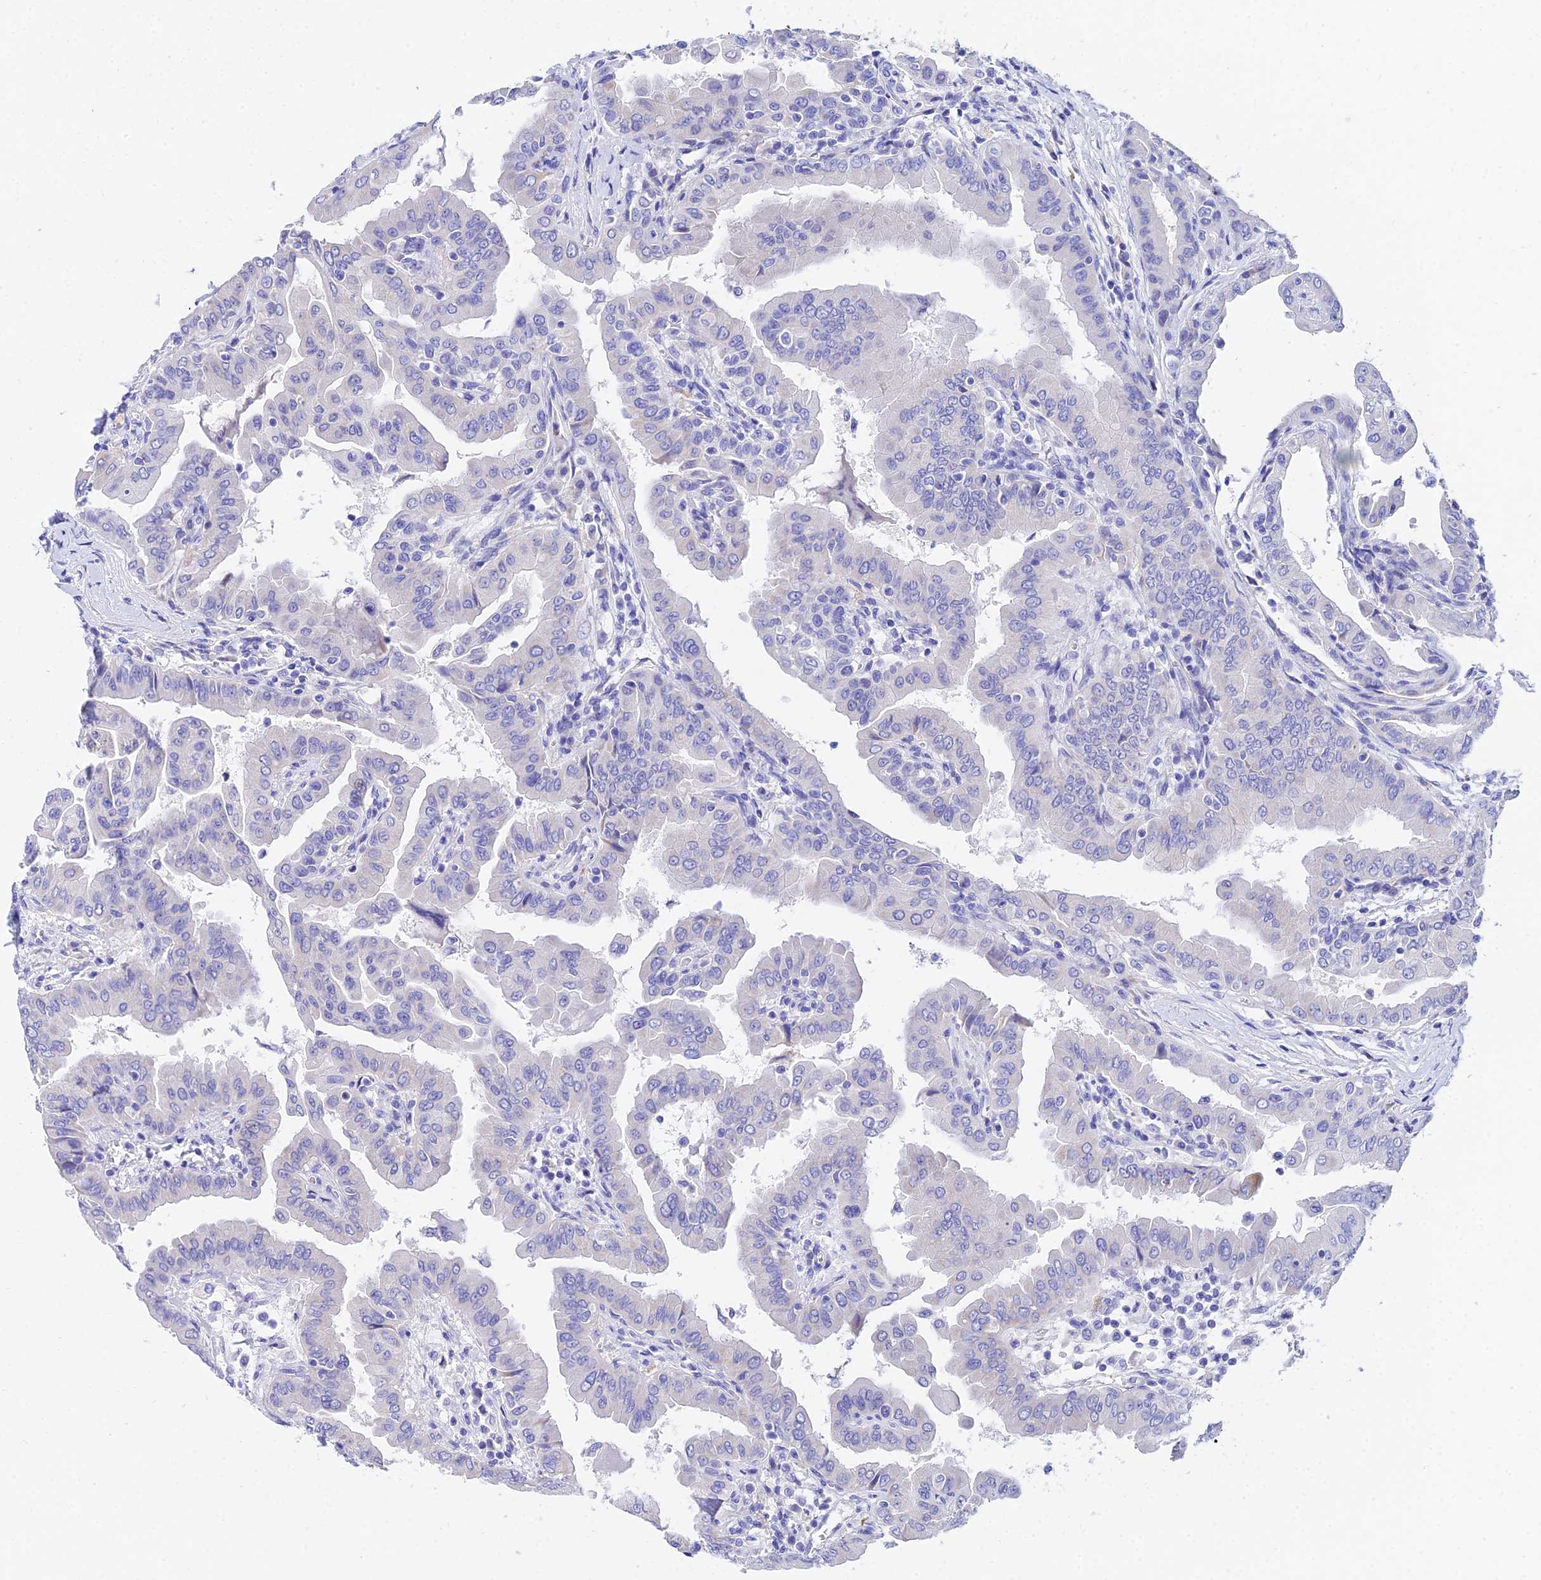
{"staining": {"intensity": "negative", "quantity": "none", "location": "none"}, "tissue": "thyroid cancer", "cell_type": "Tumor cells", "image_type": "cancer", "snomed": [{"axis": "morphology", "description": "Papillary adenocarcinoma, NOS"}, {"axis": "topography", "description": "Thyroid gland"}], "caption": "Immunohistochemistry (IHC) image of papillary adenocarcinoma (thyroid) stained for a protein (brown), which displays no staining in tumor cells.", "gene": "CEP41", "patient": {"sex": "male", "age": 33}}